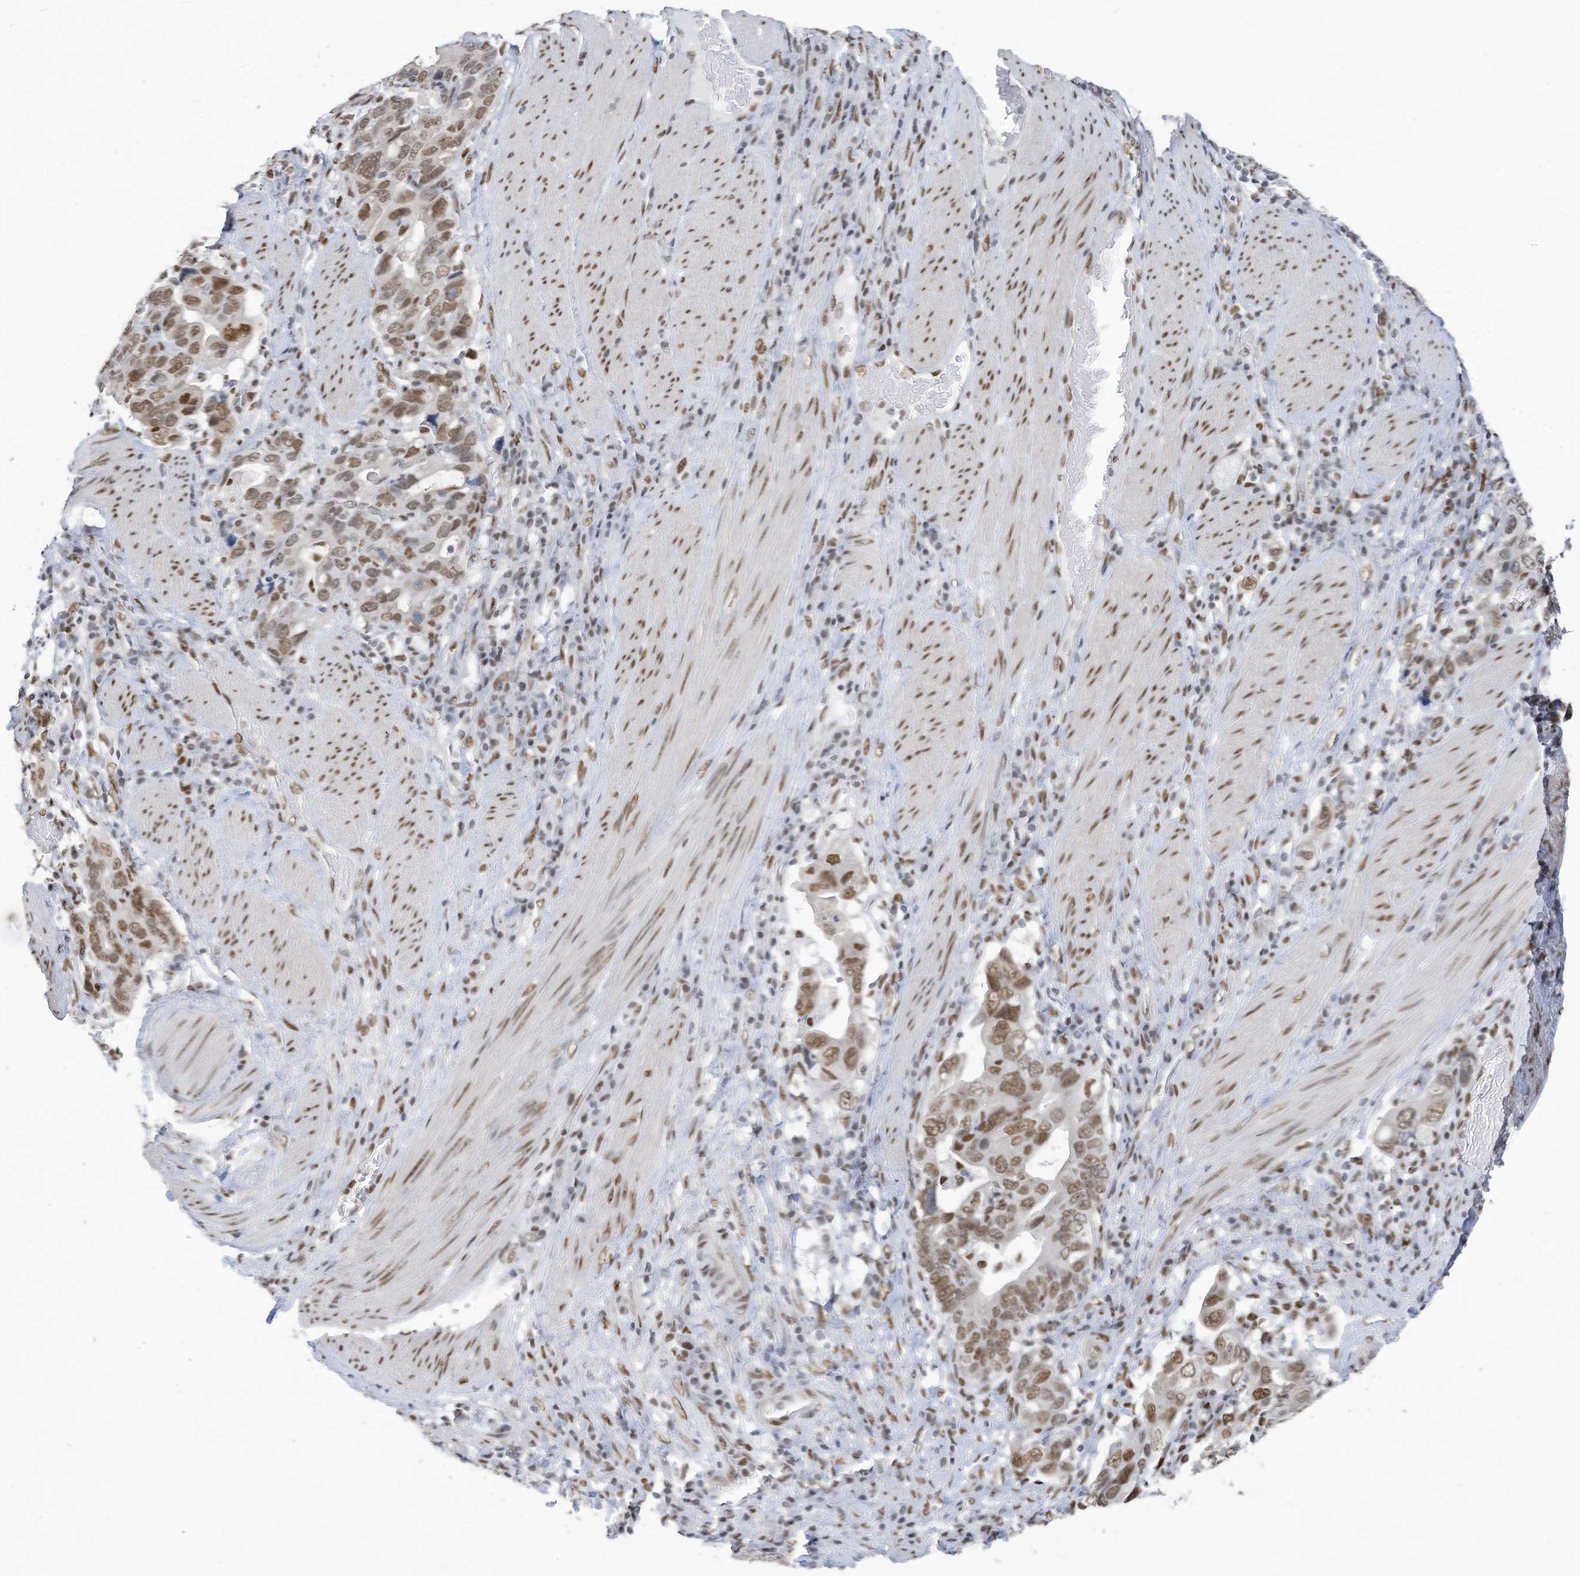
{"staining": {"intensity": "moderate", "quantity": ">75%", "location": "nuclear"}, "tissue": "stomach cancer", "cell_type": "Tumor cells", "image_type": "cancer", "snomed": [{"axis": "morphology", "description": "Adenocarcinoma, NOS"}, {"axis": "topography", "description": "Stomach, upper"}], "caption": "IHC of human adenocarcinoma (stomach) shows medium levels of moderate nuclear positivity in approximately >75% of tumor cells.", "gene": "KHSRP", "patient": {"sex": "male", "age": 62}}